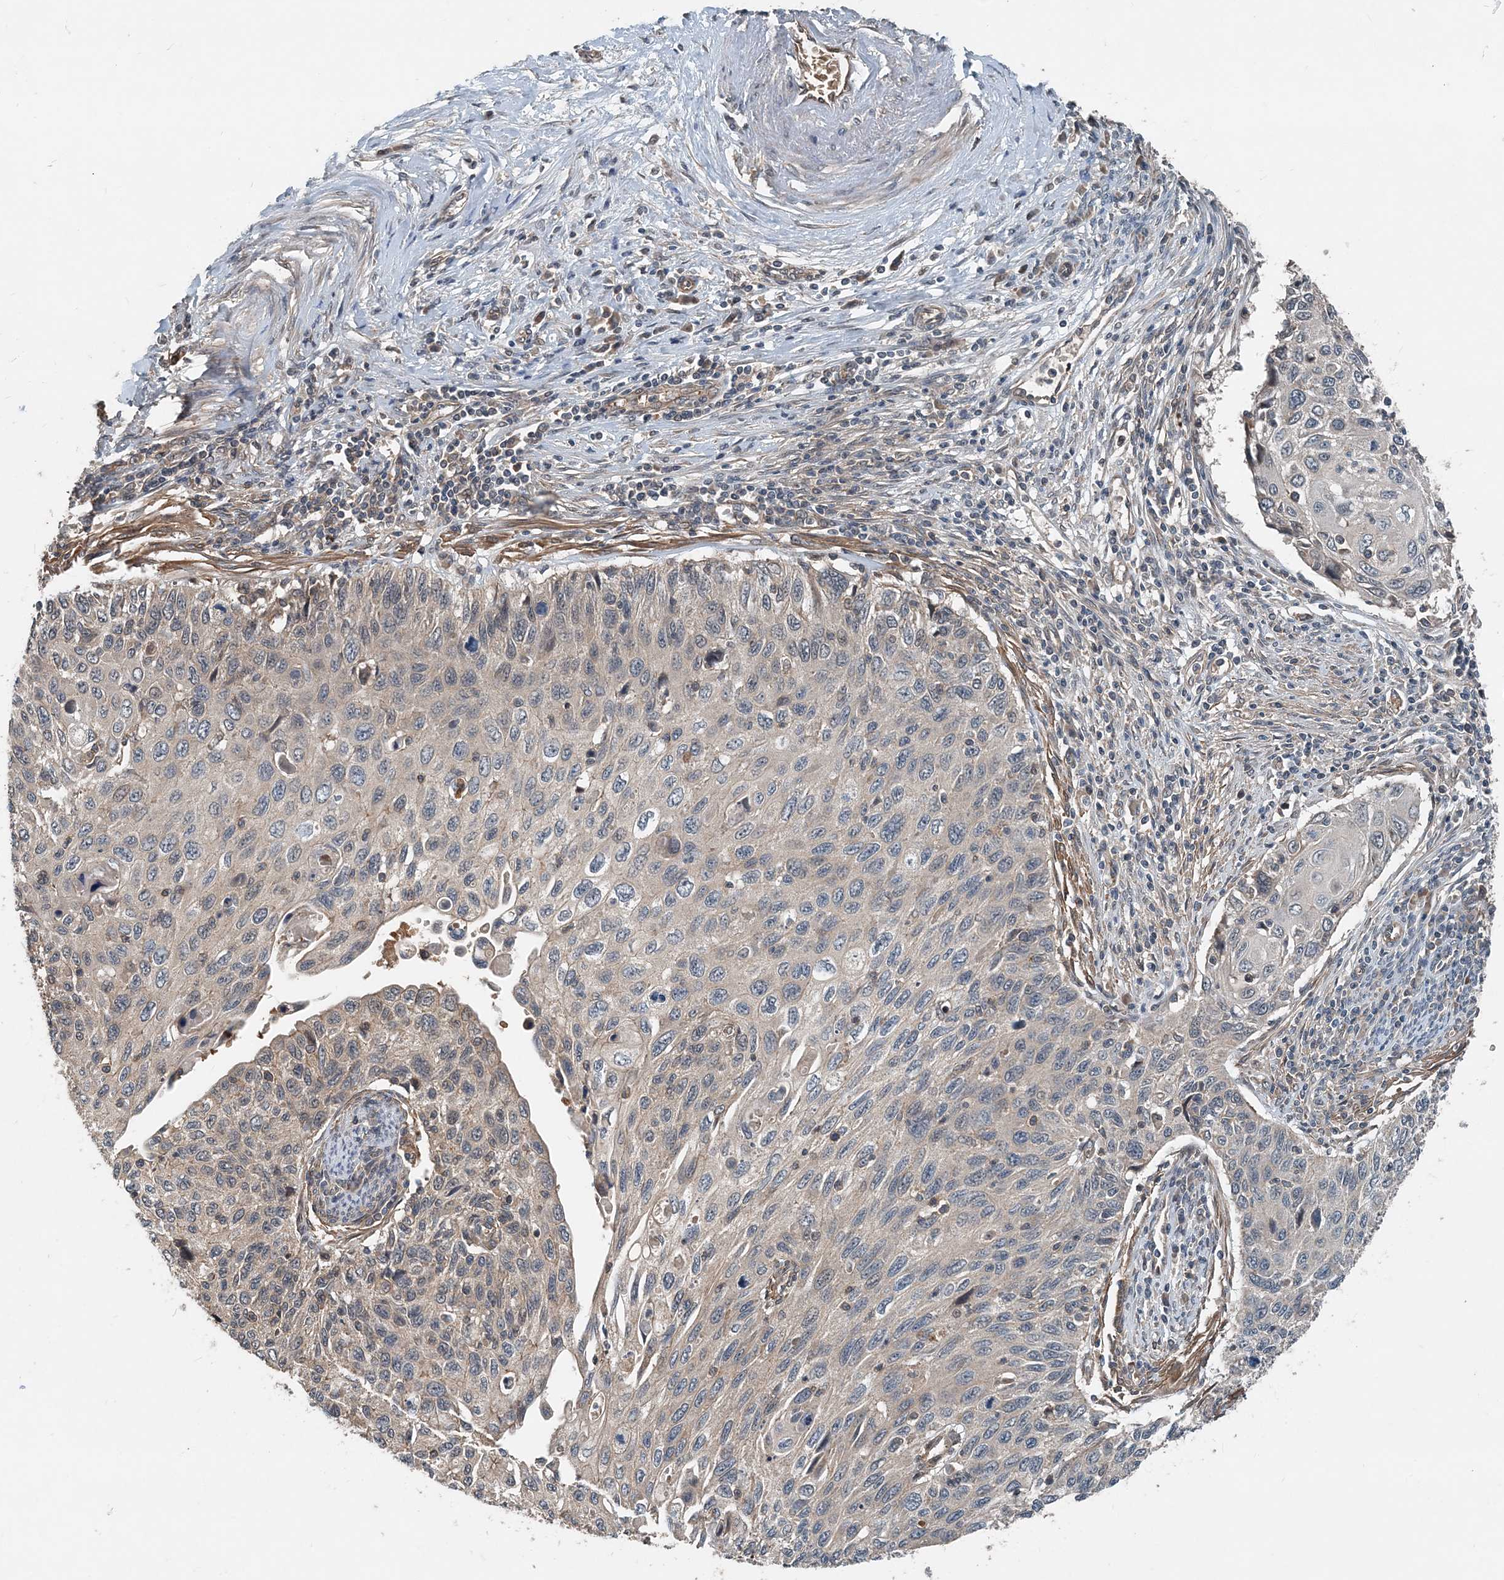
{"staining": {"intensity": "weak", "quantity": "<25%", "location": "cytoplasmic/membranous"}, "tissue": "cervical cancer", "cell_type": "Tumor cells", "image_type": "cancer", "snomed": [{"axis": "morphology", "description": "Squamous cell carcinoma, NOS"}, {"axis": "topography", "description": "Cervix"}], "caption": "Immunohistochemistry (IHC) of human cervical squamous cell carcinoma shows no staining in tumor cells. (Brightfield microscopy of DAB (3,3'-diaminobenzidine) immunohistochemistry (IHC) at high magnification).", "gene": "SMPD3", "patient": {"sex": "female", "age": 70}}